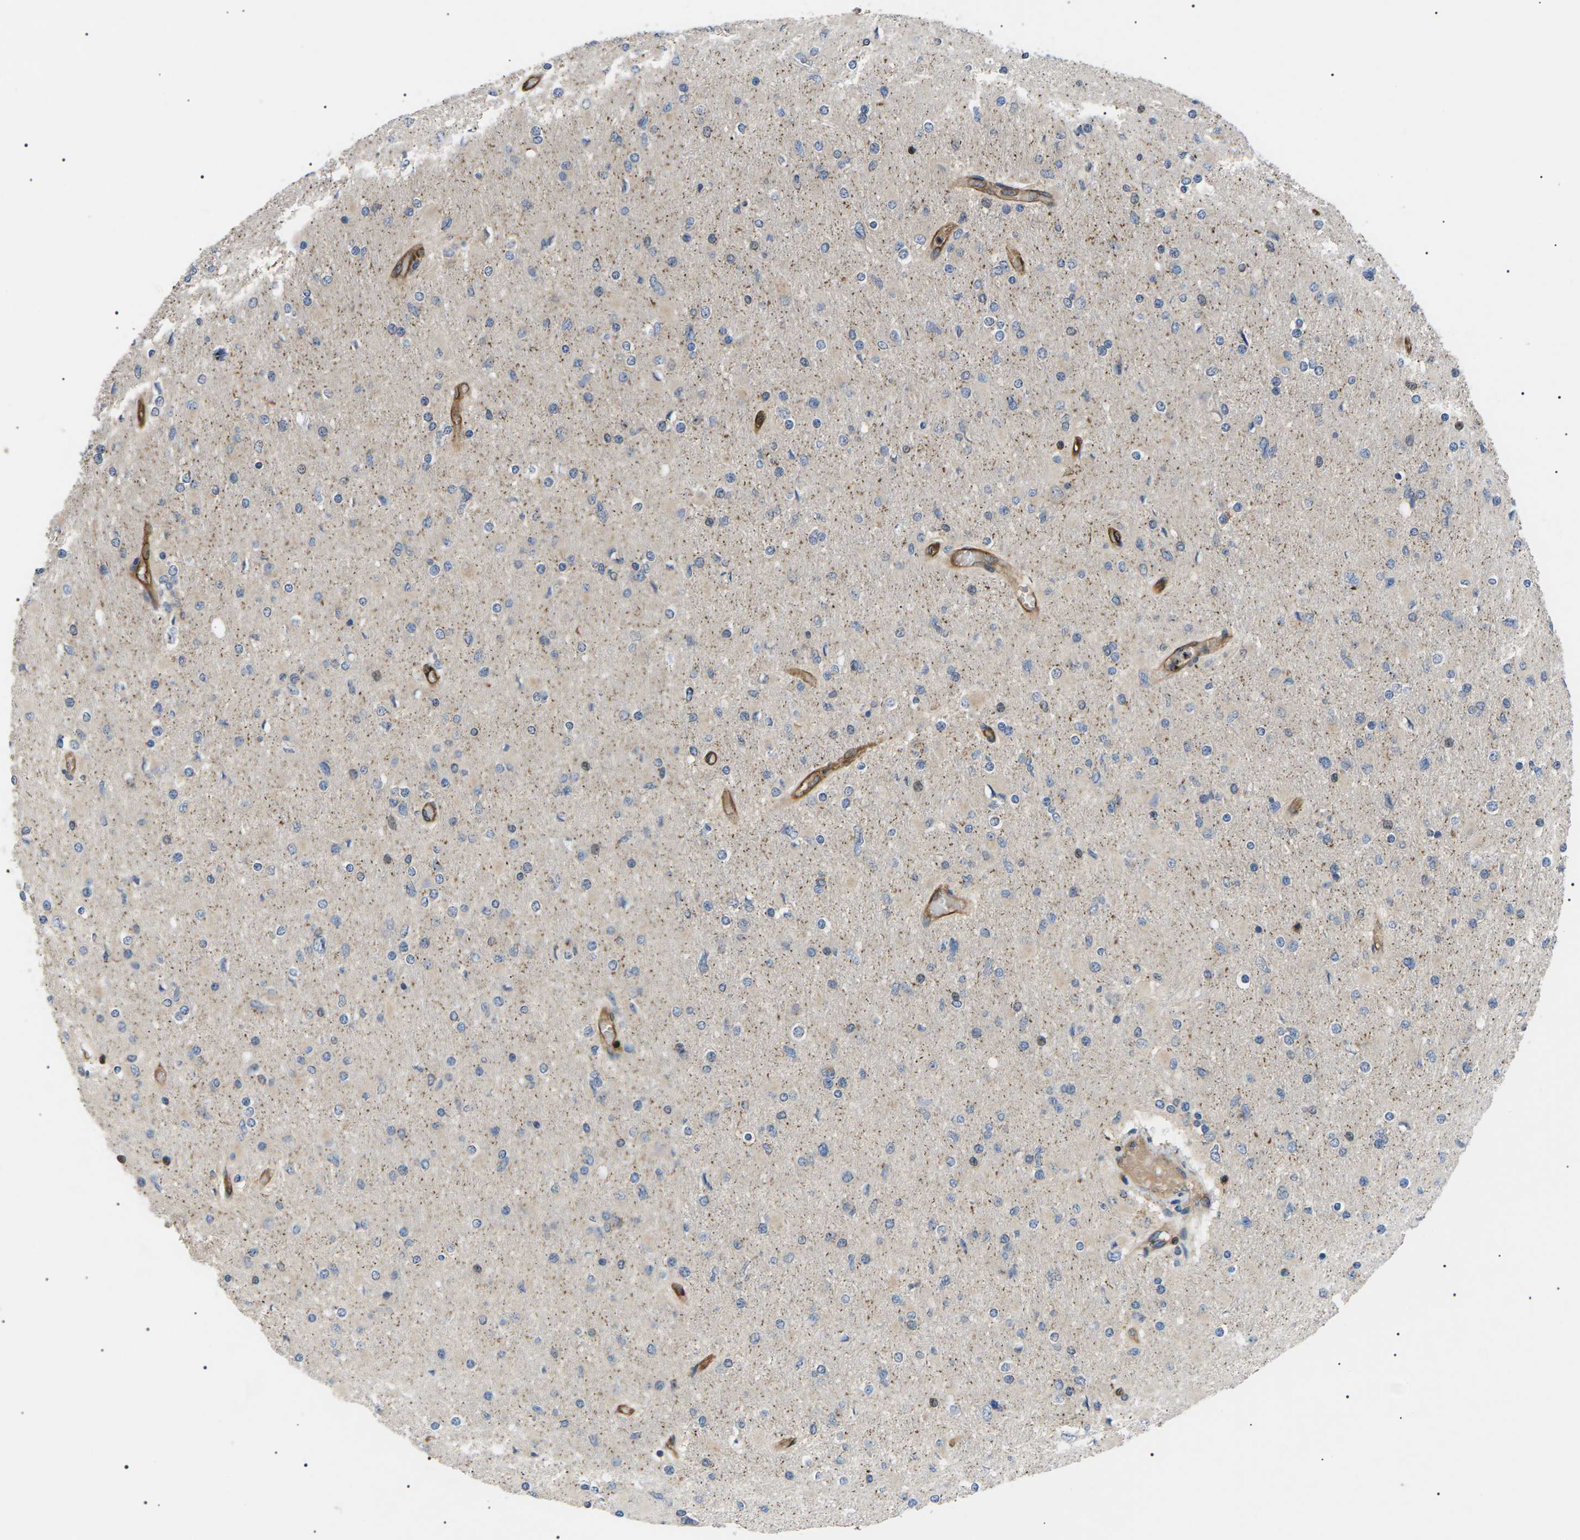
{"staining": {"intensity": "negative", "quantity": "none", "location": "none"}, "tissue": "glioma", "cell_type": "Tumor cells", "image_type": "cancer", "snomed": [{"axis": "morphology", "description": "Glioma, malignant, High grade"}, {"axis": "topography", "description": "Cerebral cortex"}], "caption": "This is an immunohistochemistry (IHC) photomicrograph of human glioma. There is no staining in tumor cells.", "gene": "TMTC4", "patient": {"sex": "female", "age": 36}}